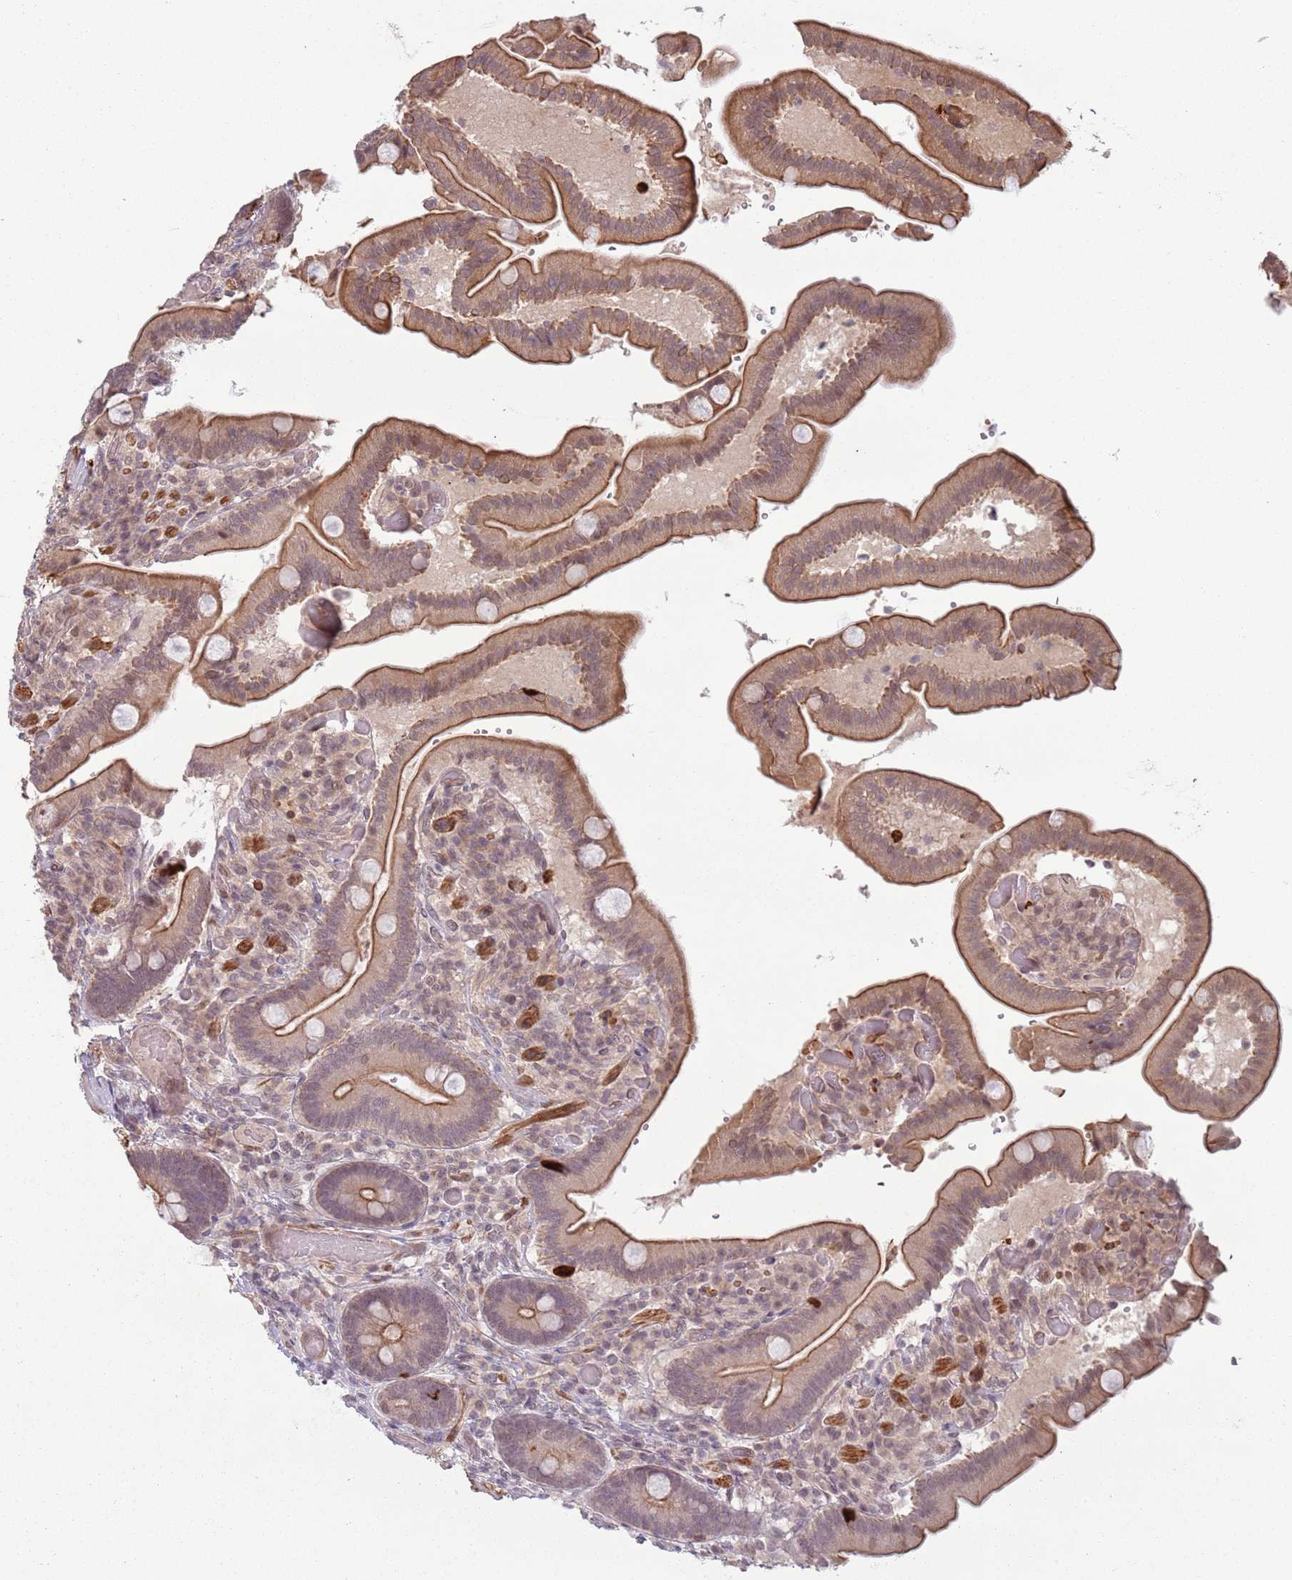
{"staining": {"intensity": "moderate", "quantity": ">75%", "location": "cytoplasmic/membranous"}, "tissue": "duodenum", "cell_type": "Glandular cells", "image_type": "normal", "snomed": [{"axis": "morphology", "description": "Normal tissue, NOS"}, {"axis": "topography", "description": "Duodenum"}], "caption": "A high-resolution photomicrograph shows IHC staining of normal duodenum, which reveals moderate cytoplasmic/membranous staining in about >75% of glandular cells.", "gene": "CCDC154", "patient": {"sex": "female", "age": 62}}